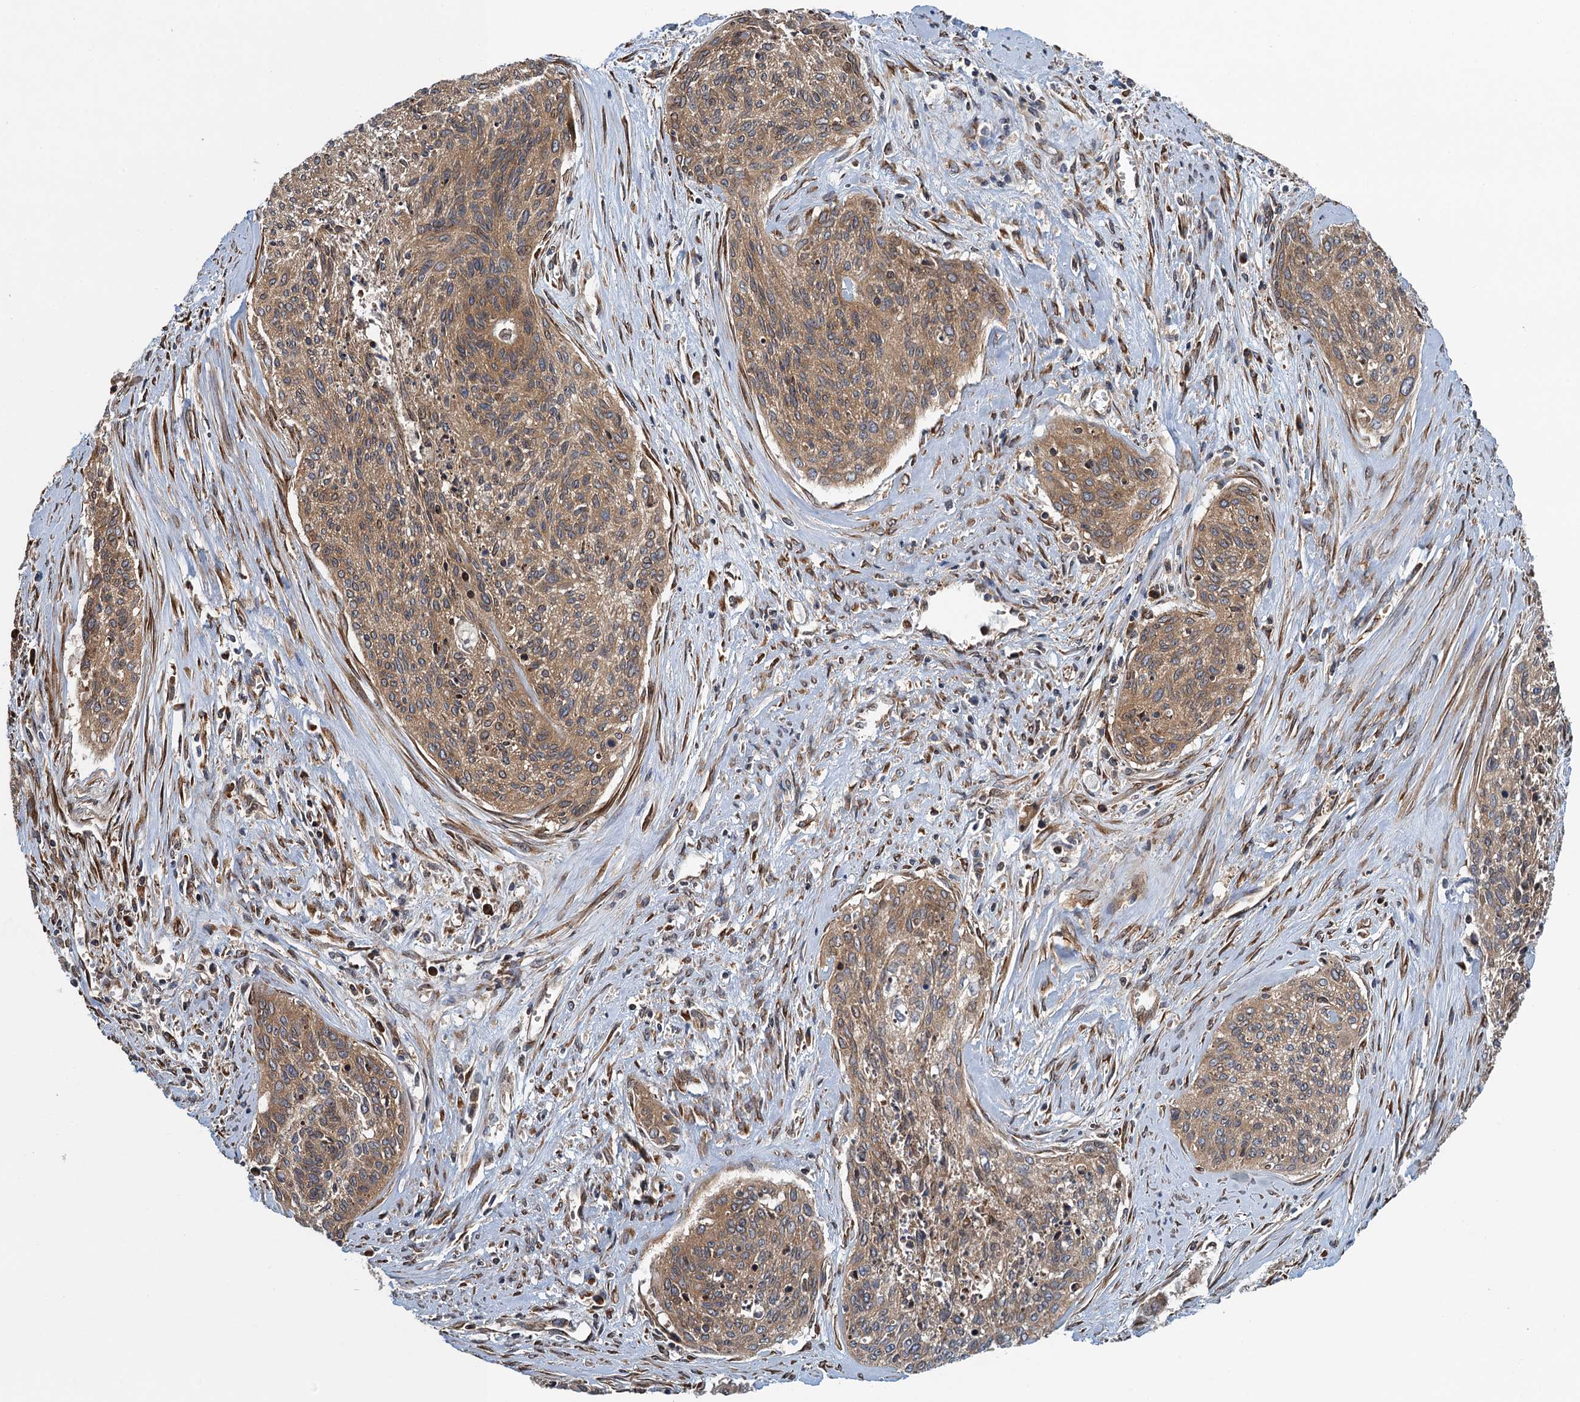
{"staining": {"intensity": "moderate", "quantity": ">75%", "location": "cytoplasmic/membranous"}, "tissue": "cervical cancer", "cell_type": "Tumor cells", "image_type": "cancer", "snomed": [{"axis": "morphology", "description": "Squamous cell carcinoma, NOS"}, {"axis": "topography", "description": "Cervix"}], "caption": "Immunohistochemical staining of human cervical squamous cell carcinoma displays medium levels of moderate cytoplasmic/membranous protein staining in about >75% of tumor cells.", "gene": "MDM1", "patient": {"sex": "female", "age": 55}}